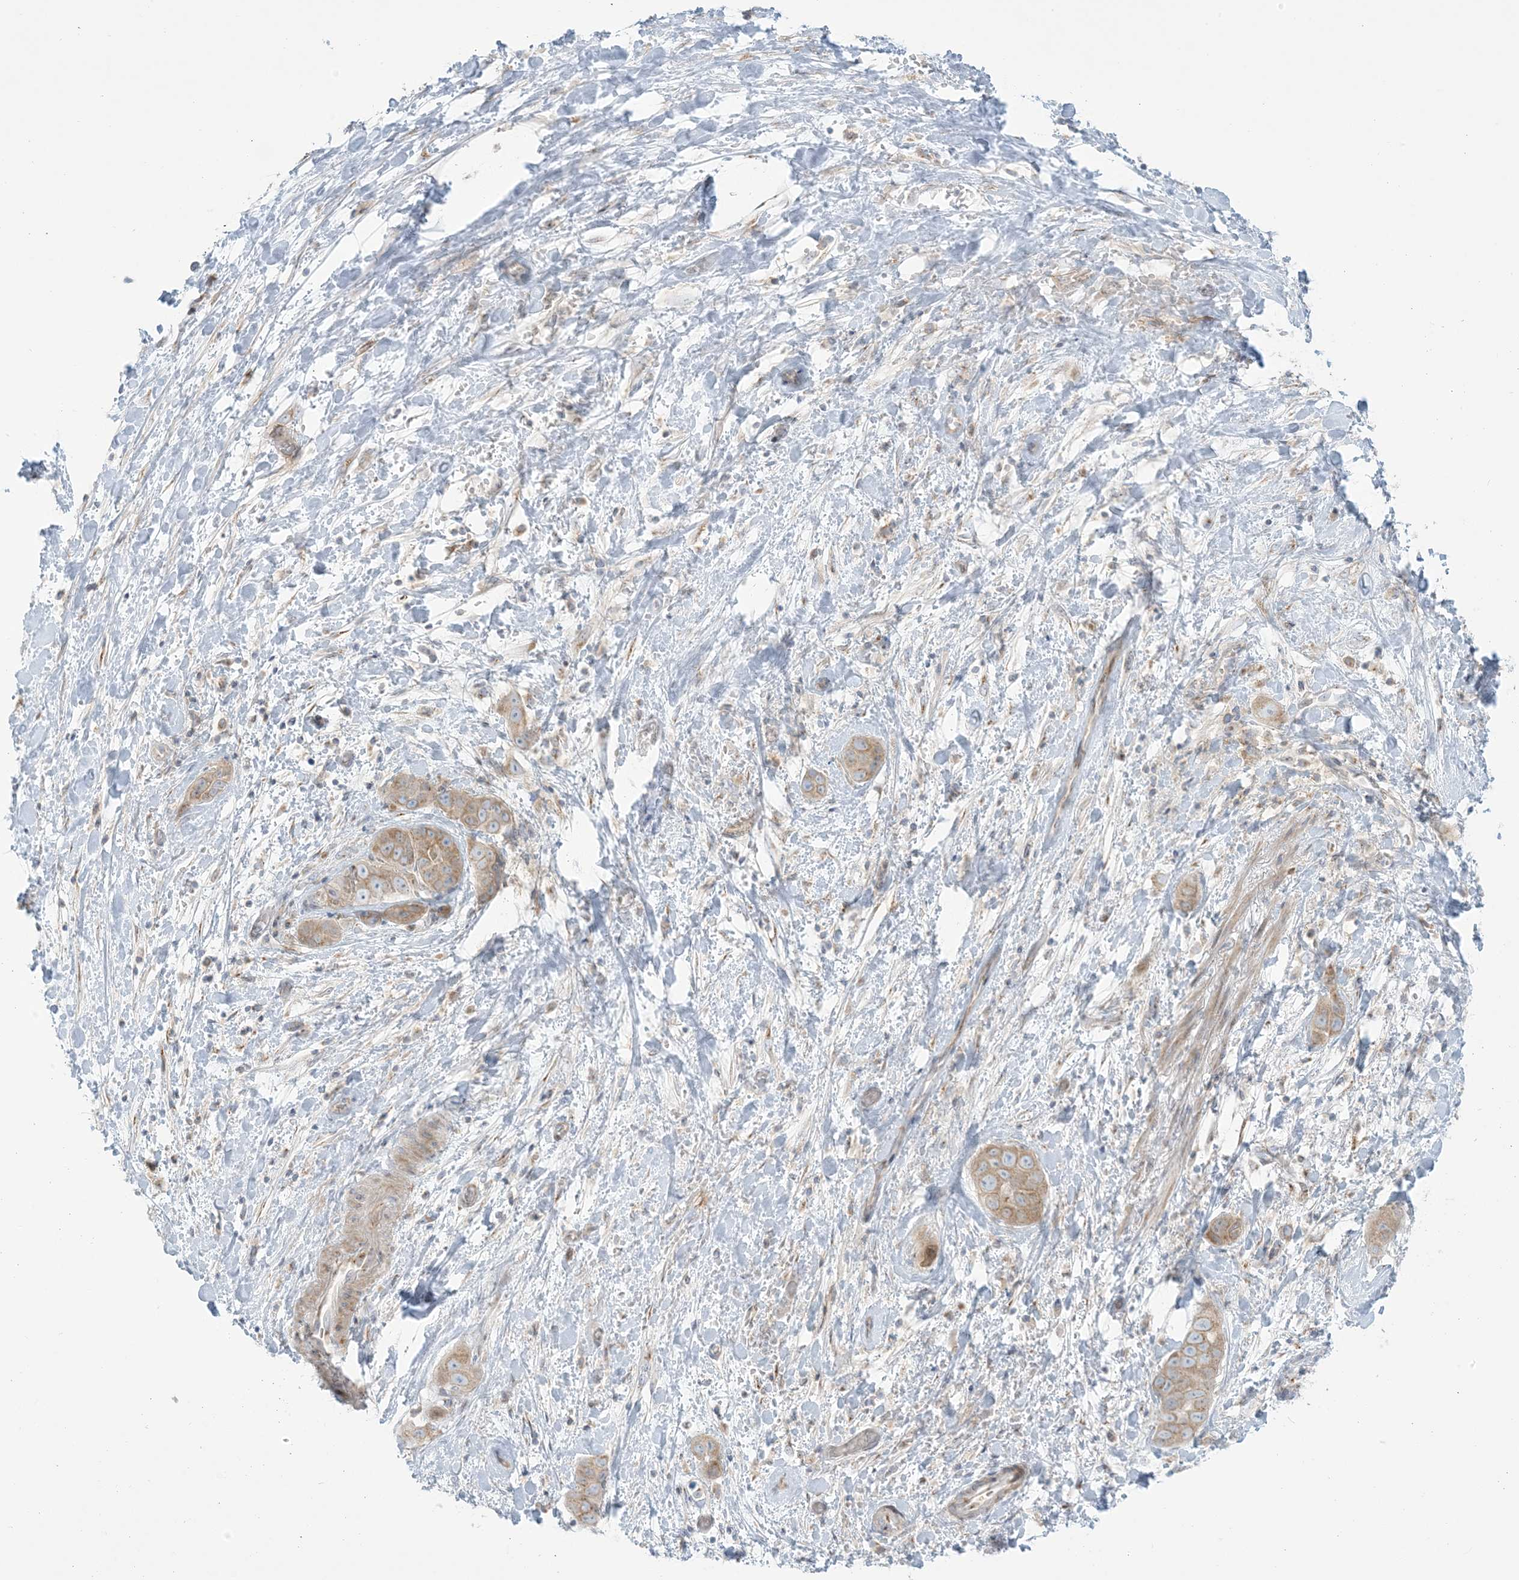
{"staining": {"intensity": "moderate", "quantity": ">75%", "location": "cytoplasmic/membranous"}, "tissue": "liver cancer", "cell_type": "Tumor cells", "image_type": "cancer", "snomed": [{"axis": "morphology", "description": "Cholangiocarcinoma"}, {"axis": "topography", "description": "Liver"}], "caption": "Liver cancer (cholangiocarcinoma) tissue demonstrates moderate cytoplasmic/membranous expression in about >75% of tumor cells, visualized by immunohistochemistry. Nuclei are stained in blue.", "gene": "AFTPH", "patient": {"sex": "female", "age": 52}}